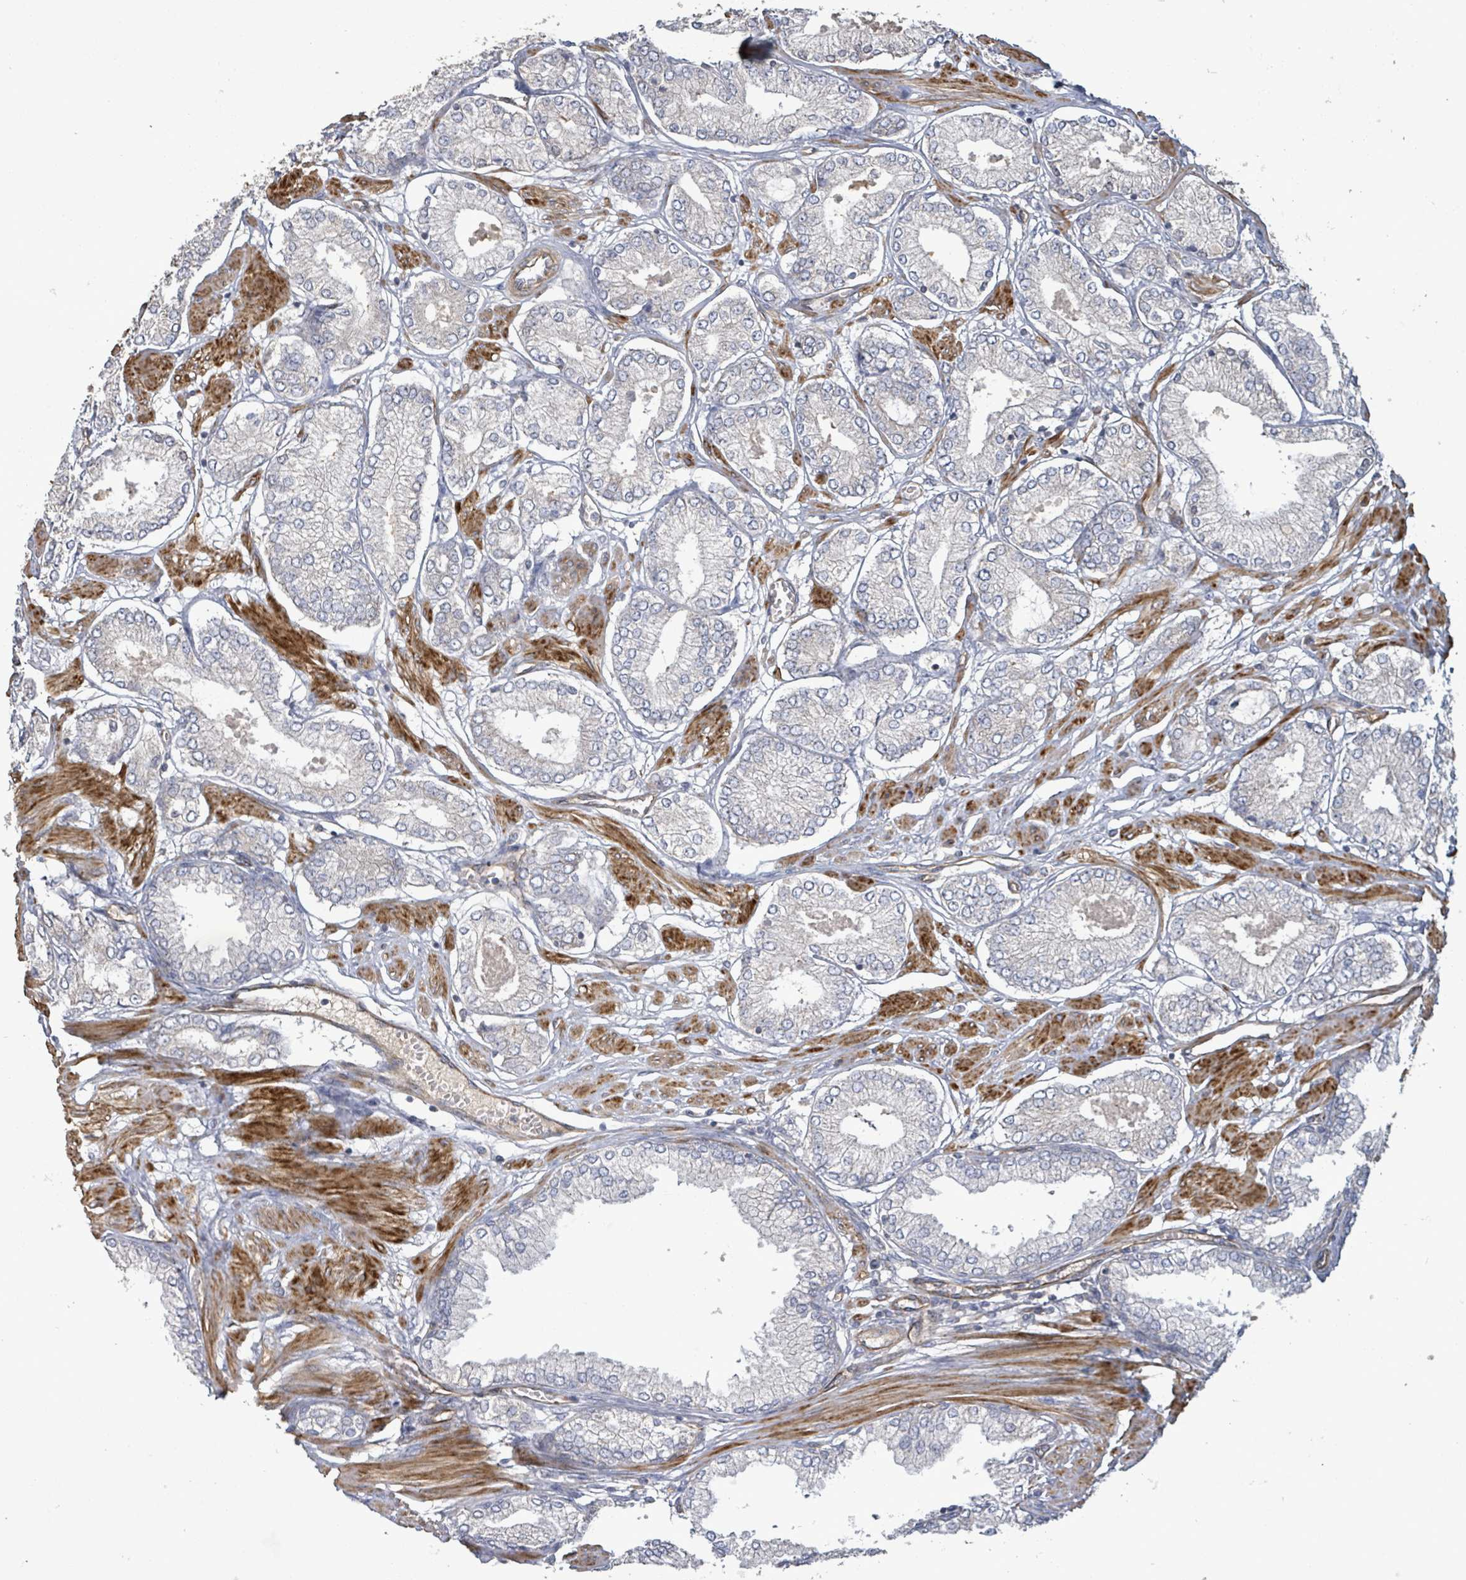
{"staining": {"intensity": "negative", "quantity": "none", "location": "none"}, "tissue": "prostate cancer", "cell_type": "Tumor cells", "image_type": "cancer", "snomed": [{"axis": "morphology", "description": "Adenocarcinoma, High grade"}, {"axis": "topography", "description": "Prostate and seminal vesicle, NOS"}], "caption": "The immunohistochemistry micrograph has no significant expression in tumor cells of prostate cancer (high-grade adenocarcinoma) tissue.", "gene": "KANK3", "patient": {"sex": "male", "age": 64}}